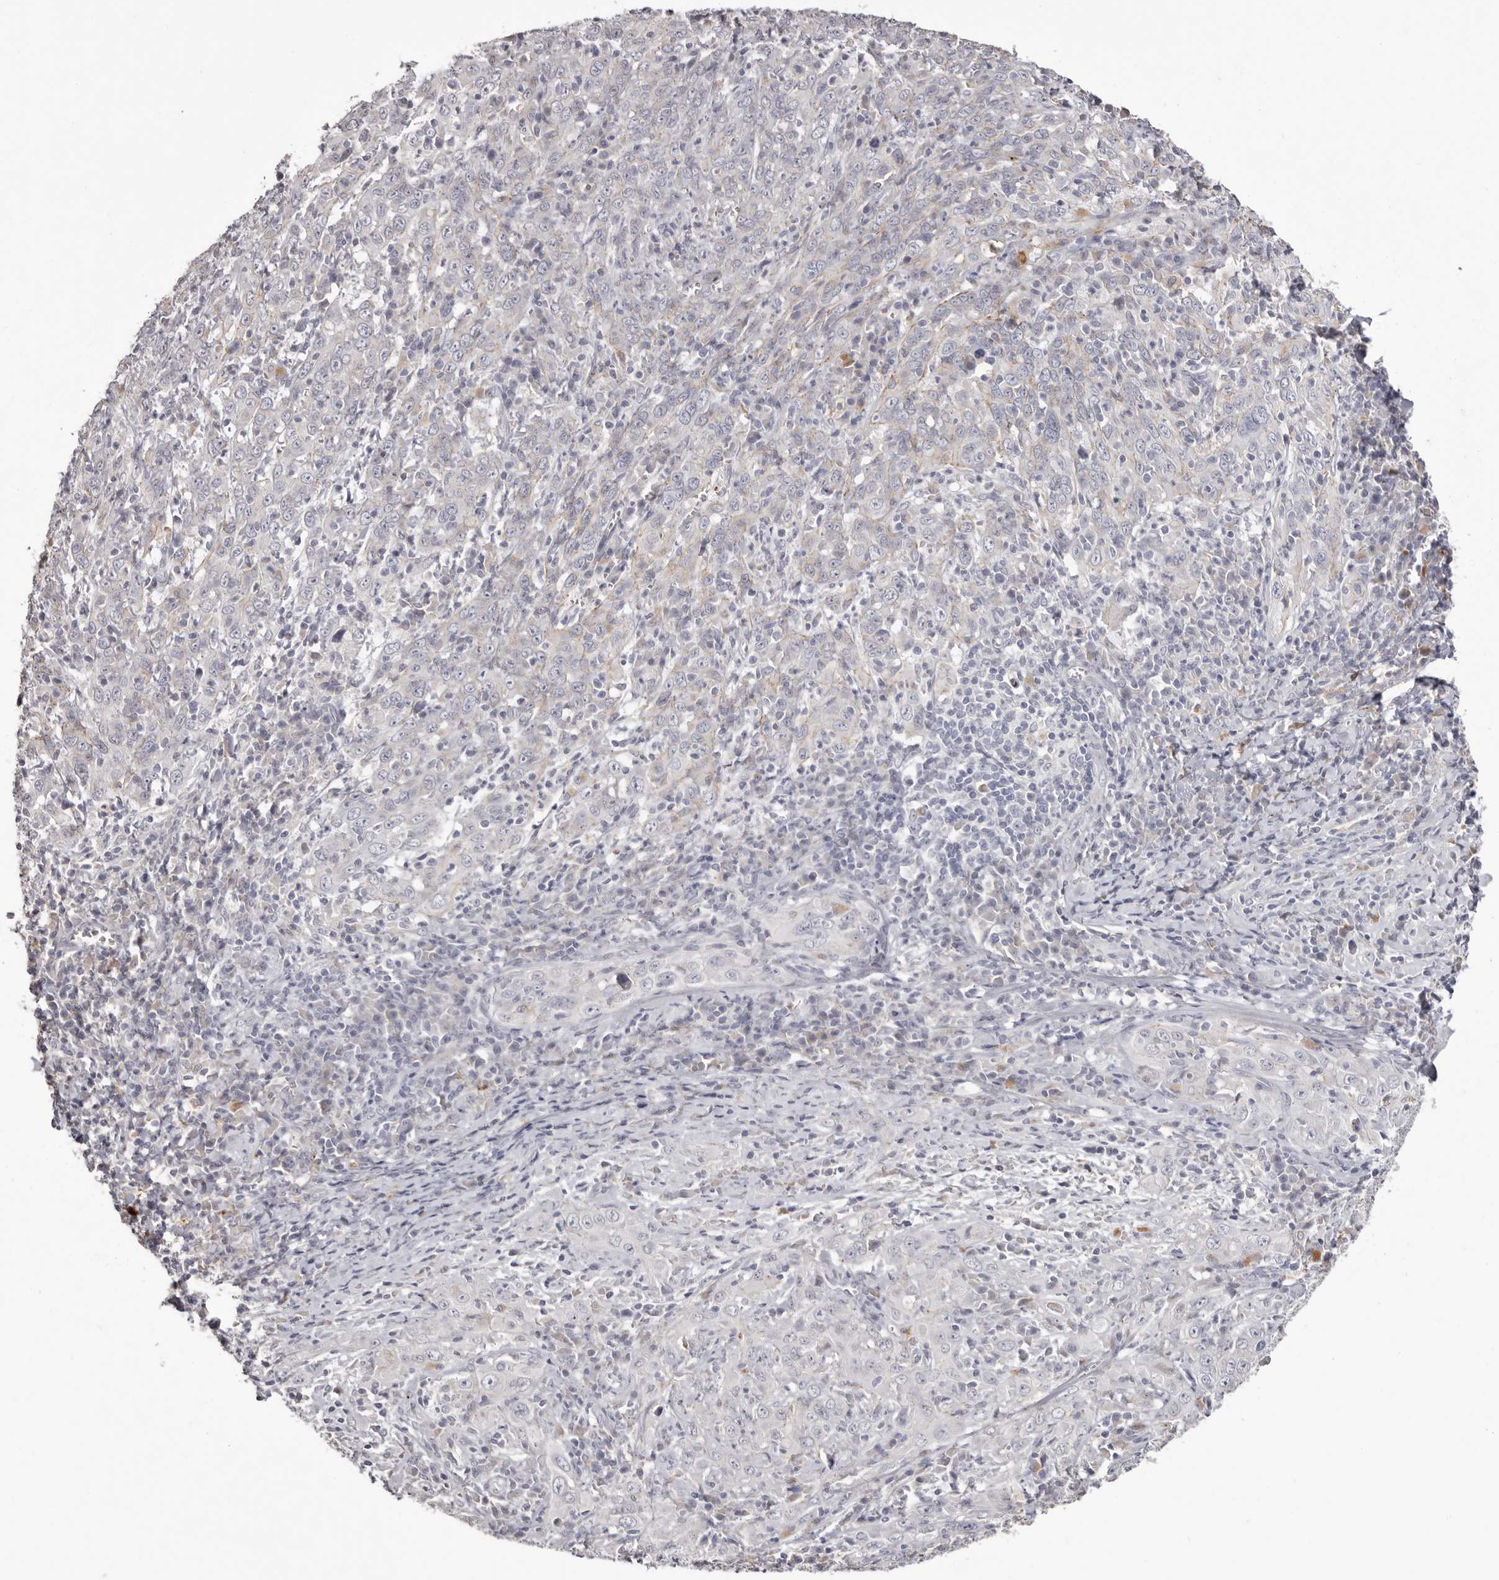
{"staining": {"intensity": "negative", "quantity": "none", "location": "none"}, "tissue": "cervical cancer", "cell_type": "Tumor cells", "image_type": "cancer", "snomed": [{"axis": "morphology", "description": "Squamous cell carcinoma, NOS"}, {"axis": "topography", "description": "Cervix"}], "caption": "DAB (3,3'-diaminobenzidine) immunohistochemical staining of cervical cancer (squamous cell carcinoma) shows no significant staining in tumor cells. Nuclei are stained in blue.", "gene": "PCDHB6", "patient": {"sex": "female", "age": 46}}